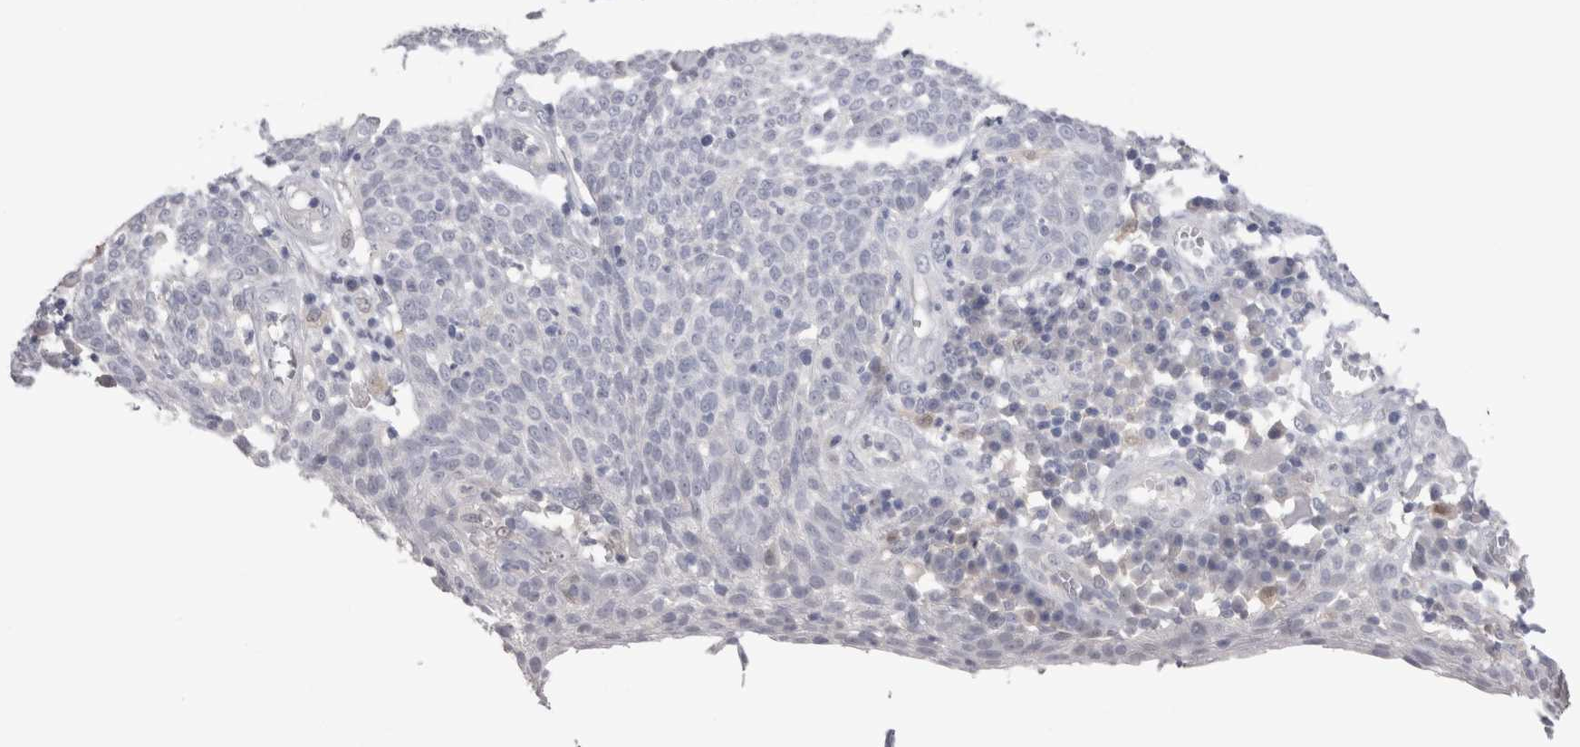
{"staining": {"intensity": "negative", "quantity": "none", "location": "none"}, "tissue": "cervical cancer", "cell_type": "Tumor cells", "image_type": "cancer", "snomed": [{"axis": "morphology", "description": "Squamous cell carcinoma, NOS"}, {"axis": "topography", "description": "Cervix"}], "caption": "IHC histopathology image of squamous cell carcinoma (cervical) stained for a protein (brown), which exhibits no expression in tumor cells.", "gene": "SUCNR1", "patient": {"sex": "female", "age": 34}}